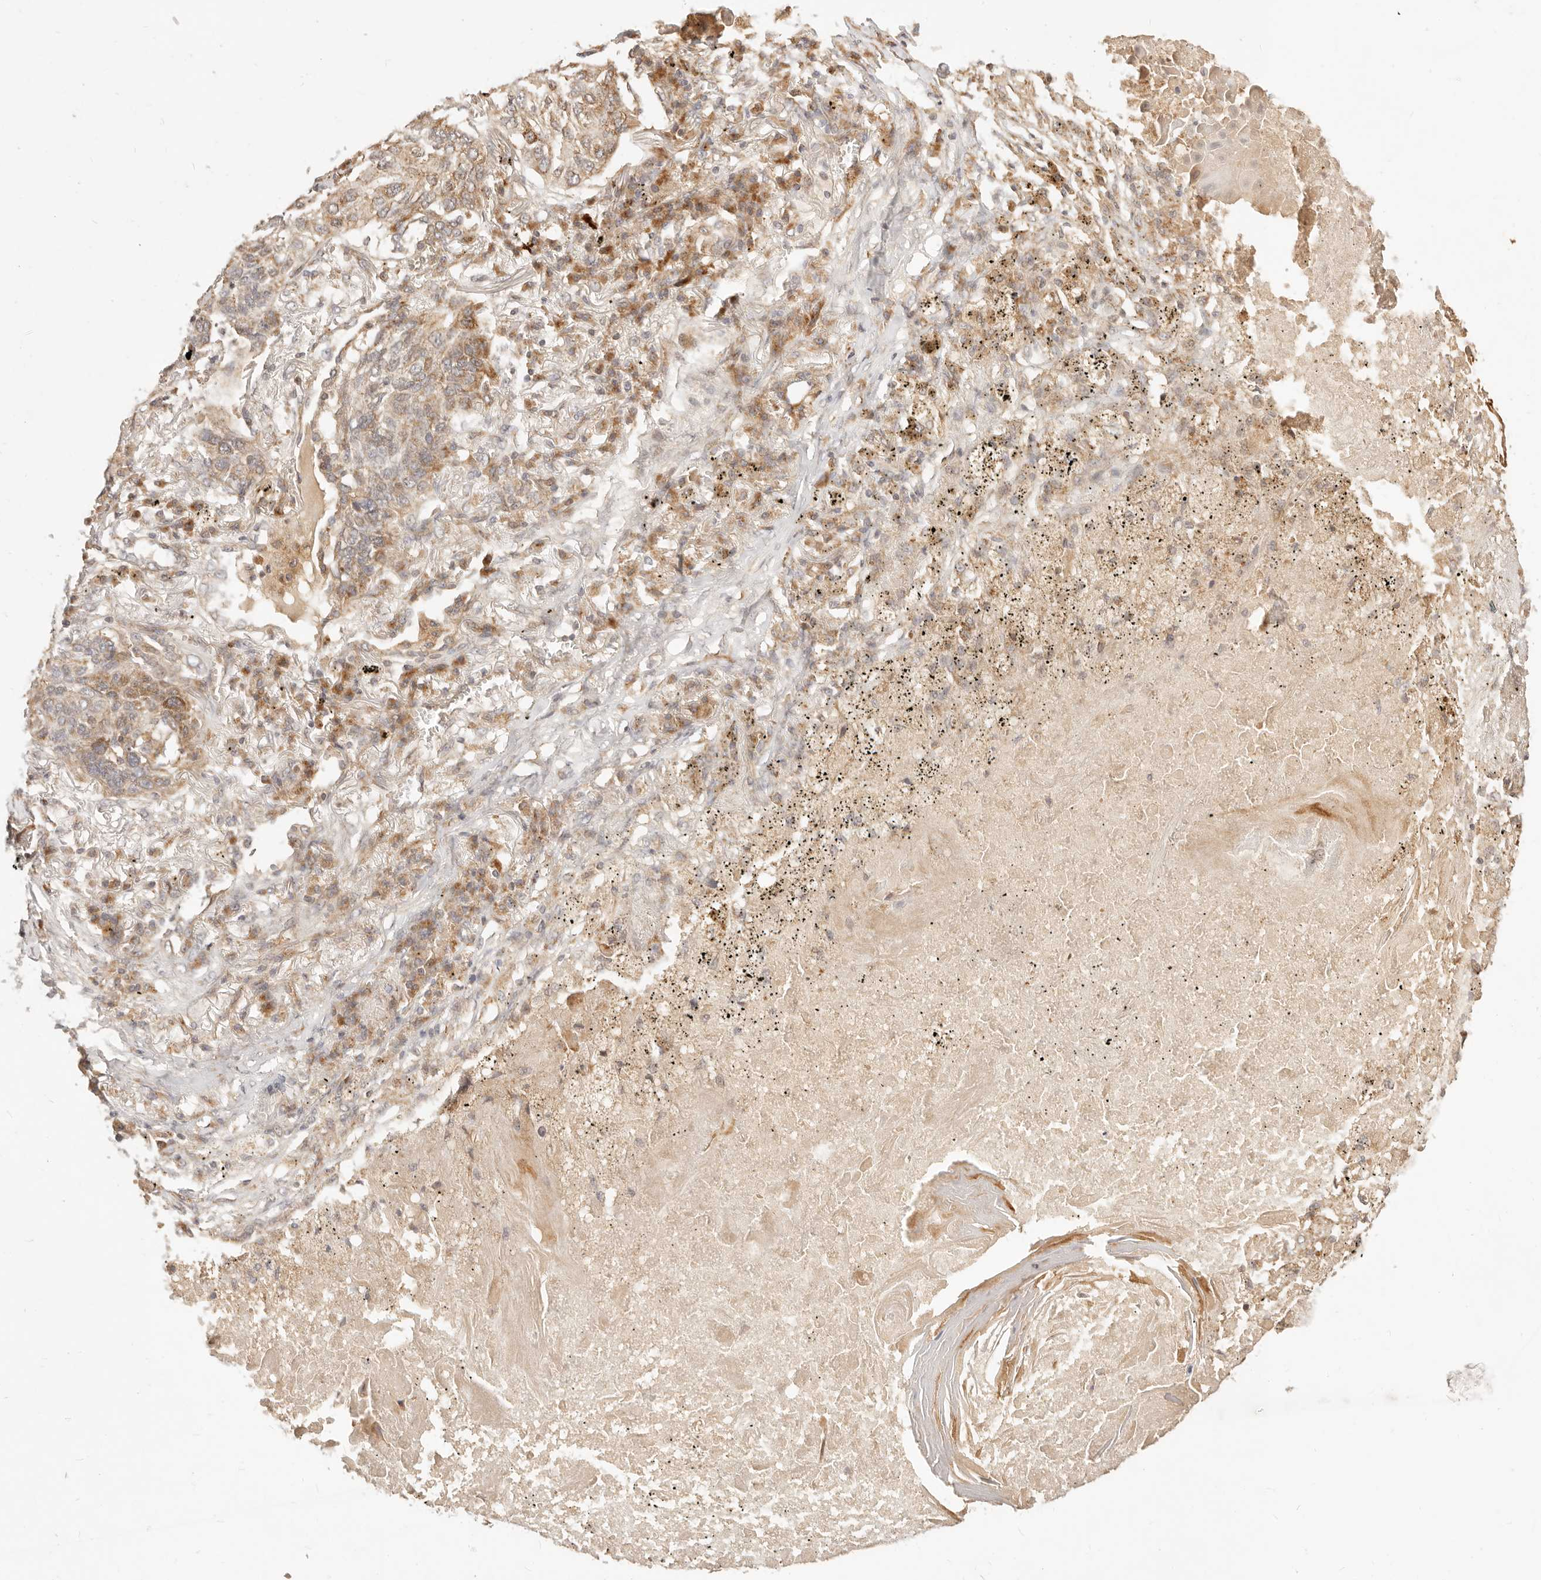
{"staining": {"intensity": "moderate", "quantity": ">75%", "location": "cytoplasmic/membranous"}, "tissue": "lung cancer", "cell_type": "Tumor cells", "image_type": "cancer", "snomed": [{"axis": "morphology", "description": "Squamous cell carcinoma, NOS"}, {"axis": "topography", "description": "Lung"}], "caption": "A brown stain labels moderate cytoplasmic/membranous positivity of a protein in human lung cancer tumor cells.", "gene": "TIMM17A", "patient": {"sex": "female", "age": 63}}